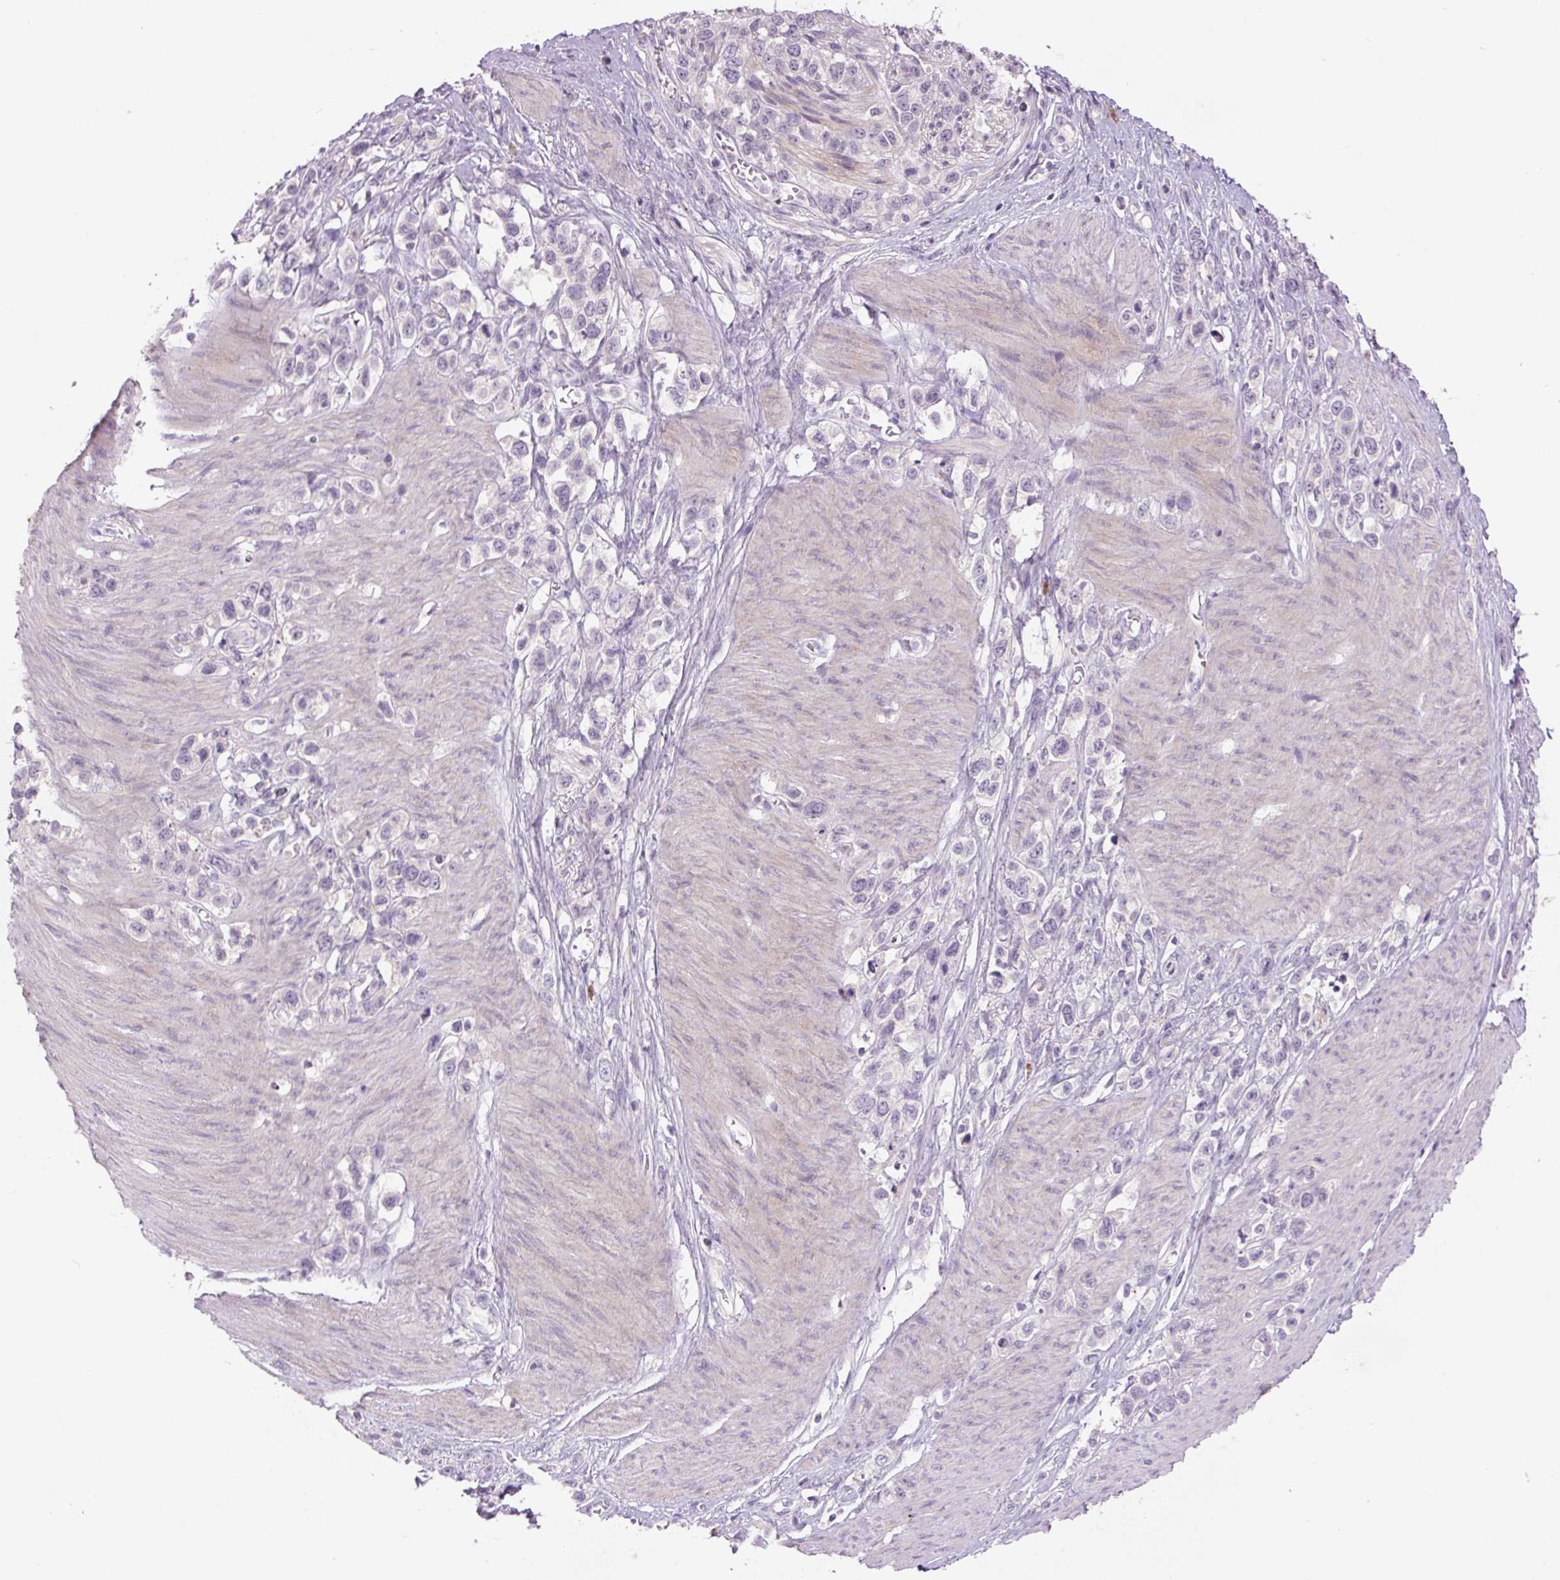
{"staining": {"intensity": "negative", "quantity": "none", "location": "none"}, "tissue": "stomach cancer", "cell_type": "Tumor cells", "image_type": "cancer", "snomed": [{"axis": "morphology", "description": "Adenocarcinoma, NOS"}, {"axis": "topography", "description": "Stomach"}], "caption": "Immunohistochemistry (IHC) image of human stomach cancer stained for a protein (brown), which exhibits no positivity in tumor cells. (Stains: DAB IHC with hematoxylin counter stain, Microscopy: brightfield microscopy at high magnification).", "gene": "TMEM100", "patient": {"sex": "female", "age": 65}}